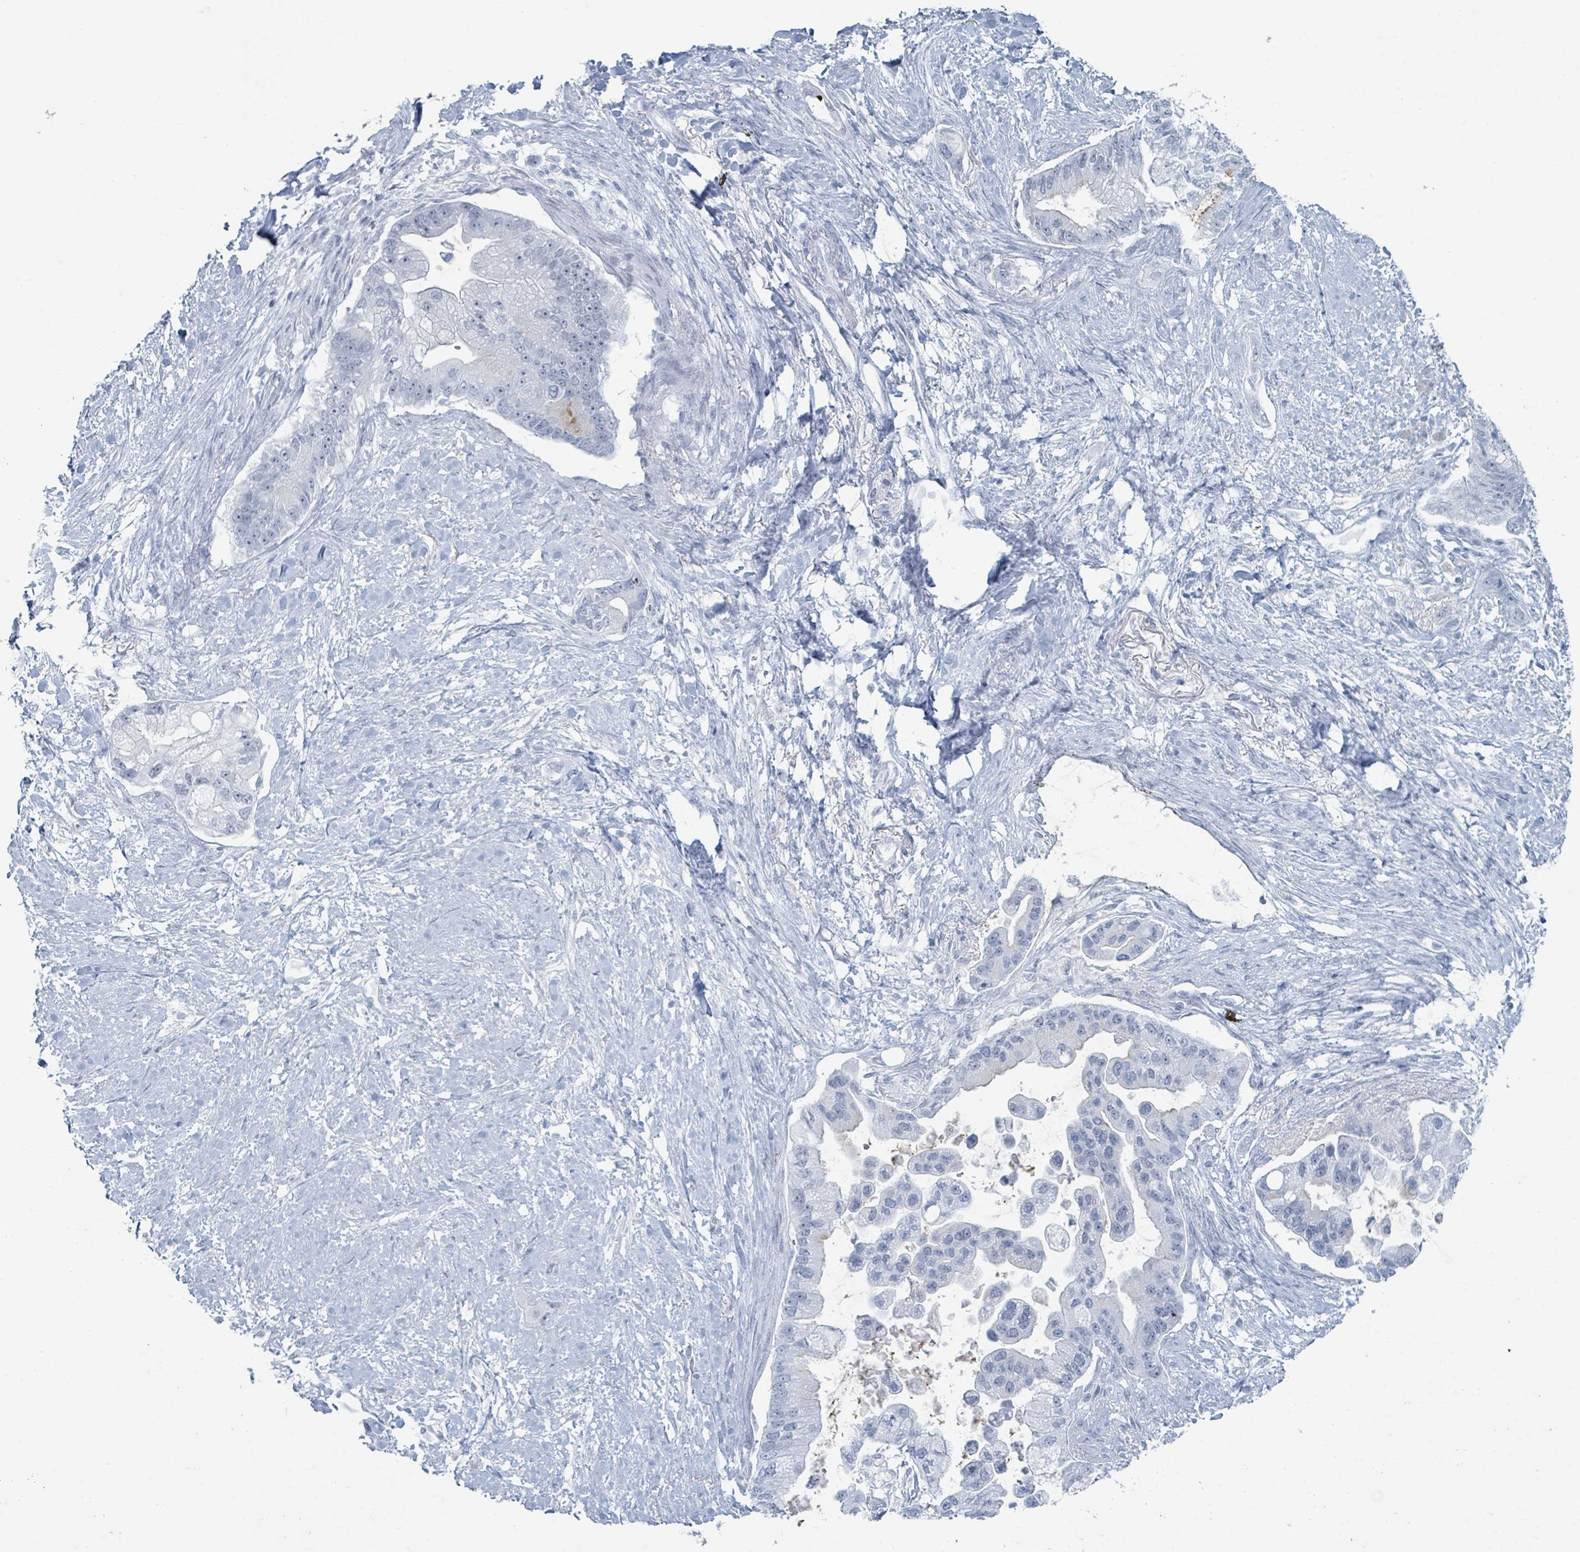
{"staining": {"intensity": "negative", "quantity": "none", "location": "none"}, "tissue": "pancreatic cancer", "cell_type": "Tumor cells", "image_type": "cancer", "snomed": [{"axis": "morphology", "description": "Adenocarcinoma, NOS"}, {"axis": "topography", "description": "Pancreas"}], "caption": "The IHC histopathology image has no significant positivity in tumor cells of pancreatic adenocarcinoma tissue. The staining is performed using DAB (3,3'-diaminobenzidine) brown chromogen with nuclei counter-stained in using hematoxylin.", "gene": "GPR15LG", "patient": {"sex": "male", "age": 57}}